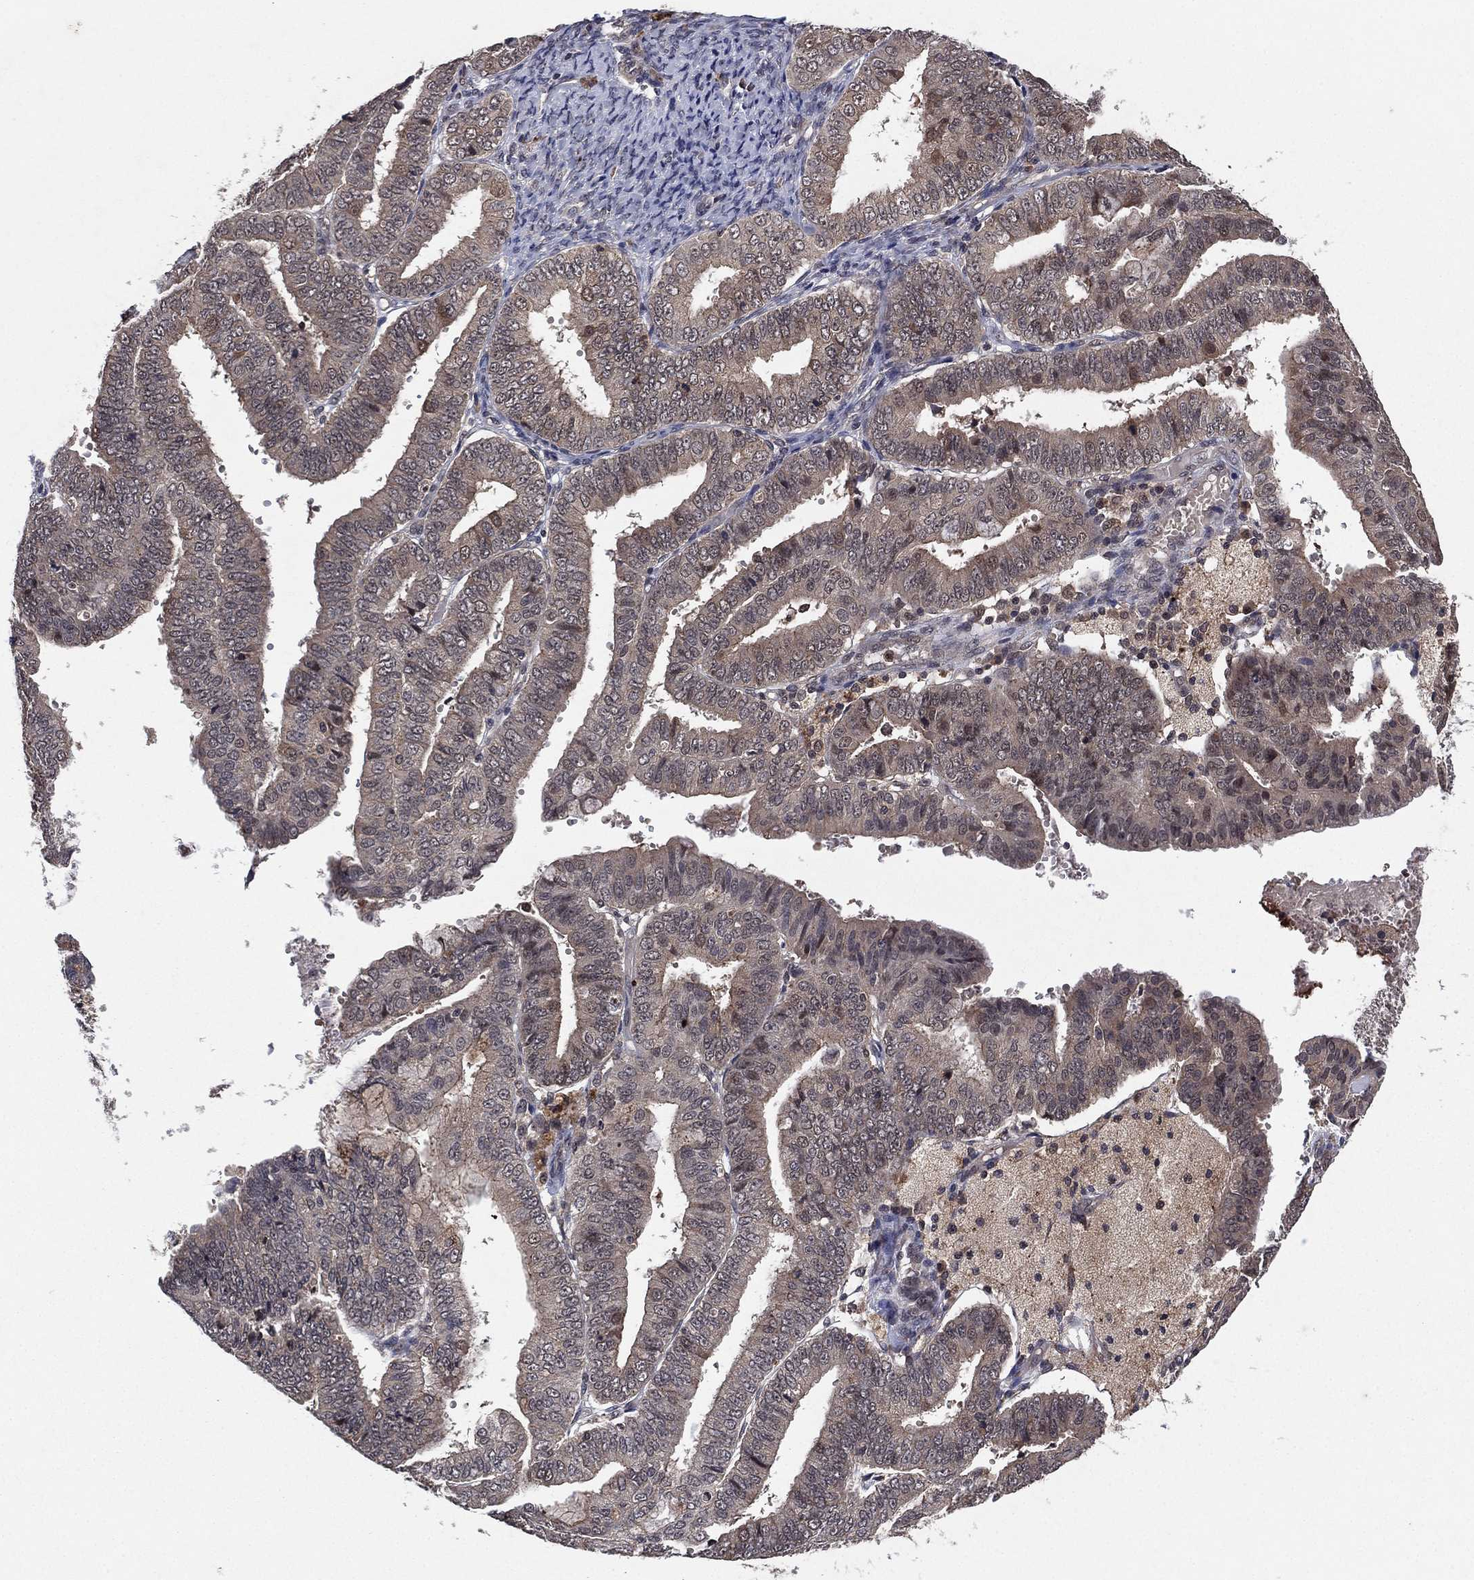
{"staining": {"intensity": "negative", "quantity": "none", "location": "none"}, "tissue": "endometrial cancer", "cell_type": "Tumor cells", "image_type": "cancer", "snomed": [{"axis": "morphology", "description": "Adenocarcinoma, NOS"}, {"axis": "topography", "description": "Endometrium"}], "caption": "IHC histopathology image of endometrial adenocarcinoma stained for a protein (brown), which demonstrates no staining in tumor cells. (DAB (3,3'-diaminobenzidine) IHC, high magnification).", "gene": "ATG4B", "patient": {"sex": "female", "age": 63}}